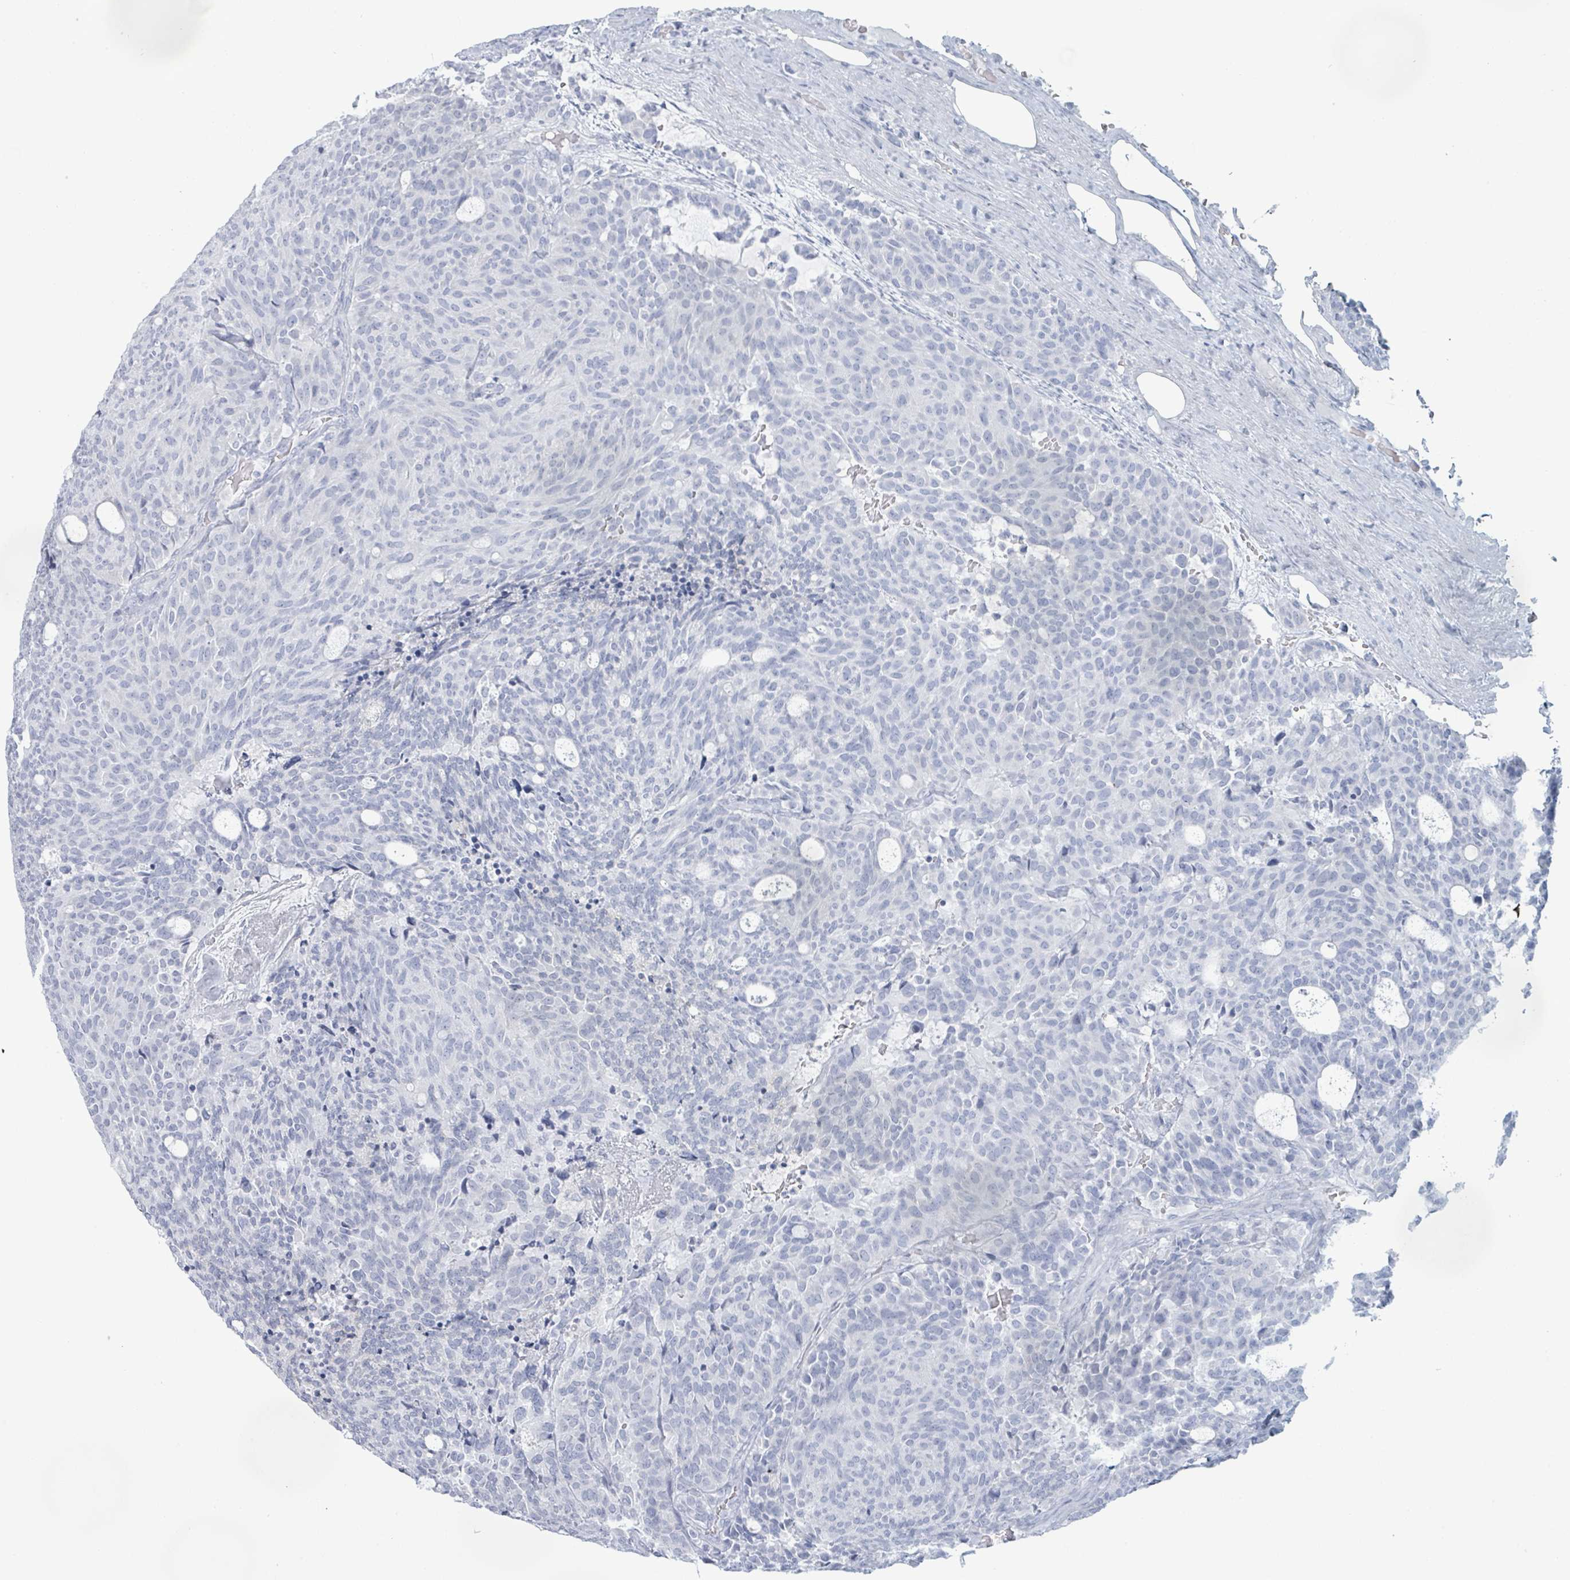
{"staining": {"intensity": "negative", "quantity": "none", "location": "none"}, "tissue": "carcinoid", "cell_type": "Tumor cells", "image_type": "cancer", "snomed": [{"axis": "morphology", "description": "Carcinoid, malignant, NOS"}, {"axis": "topography", "description": "Pancreas"}], "caption": "Histopathology image shows no protein expression in tumor cells of malignant carcinoid tissue.", "gene": "PGA3", "patient": {"sex": "female", "age": 54}}